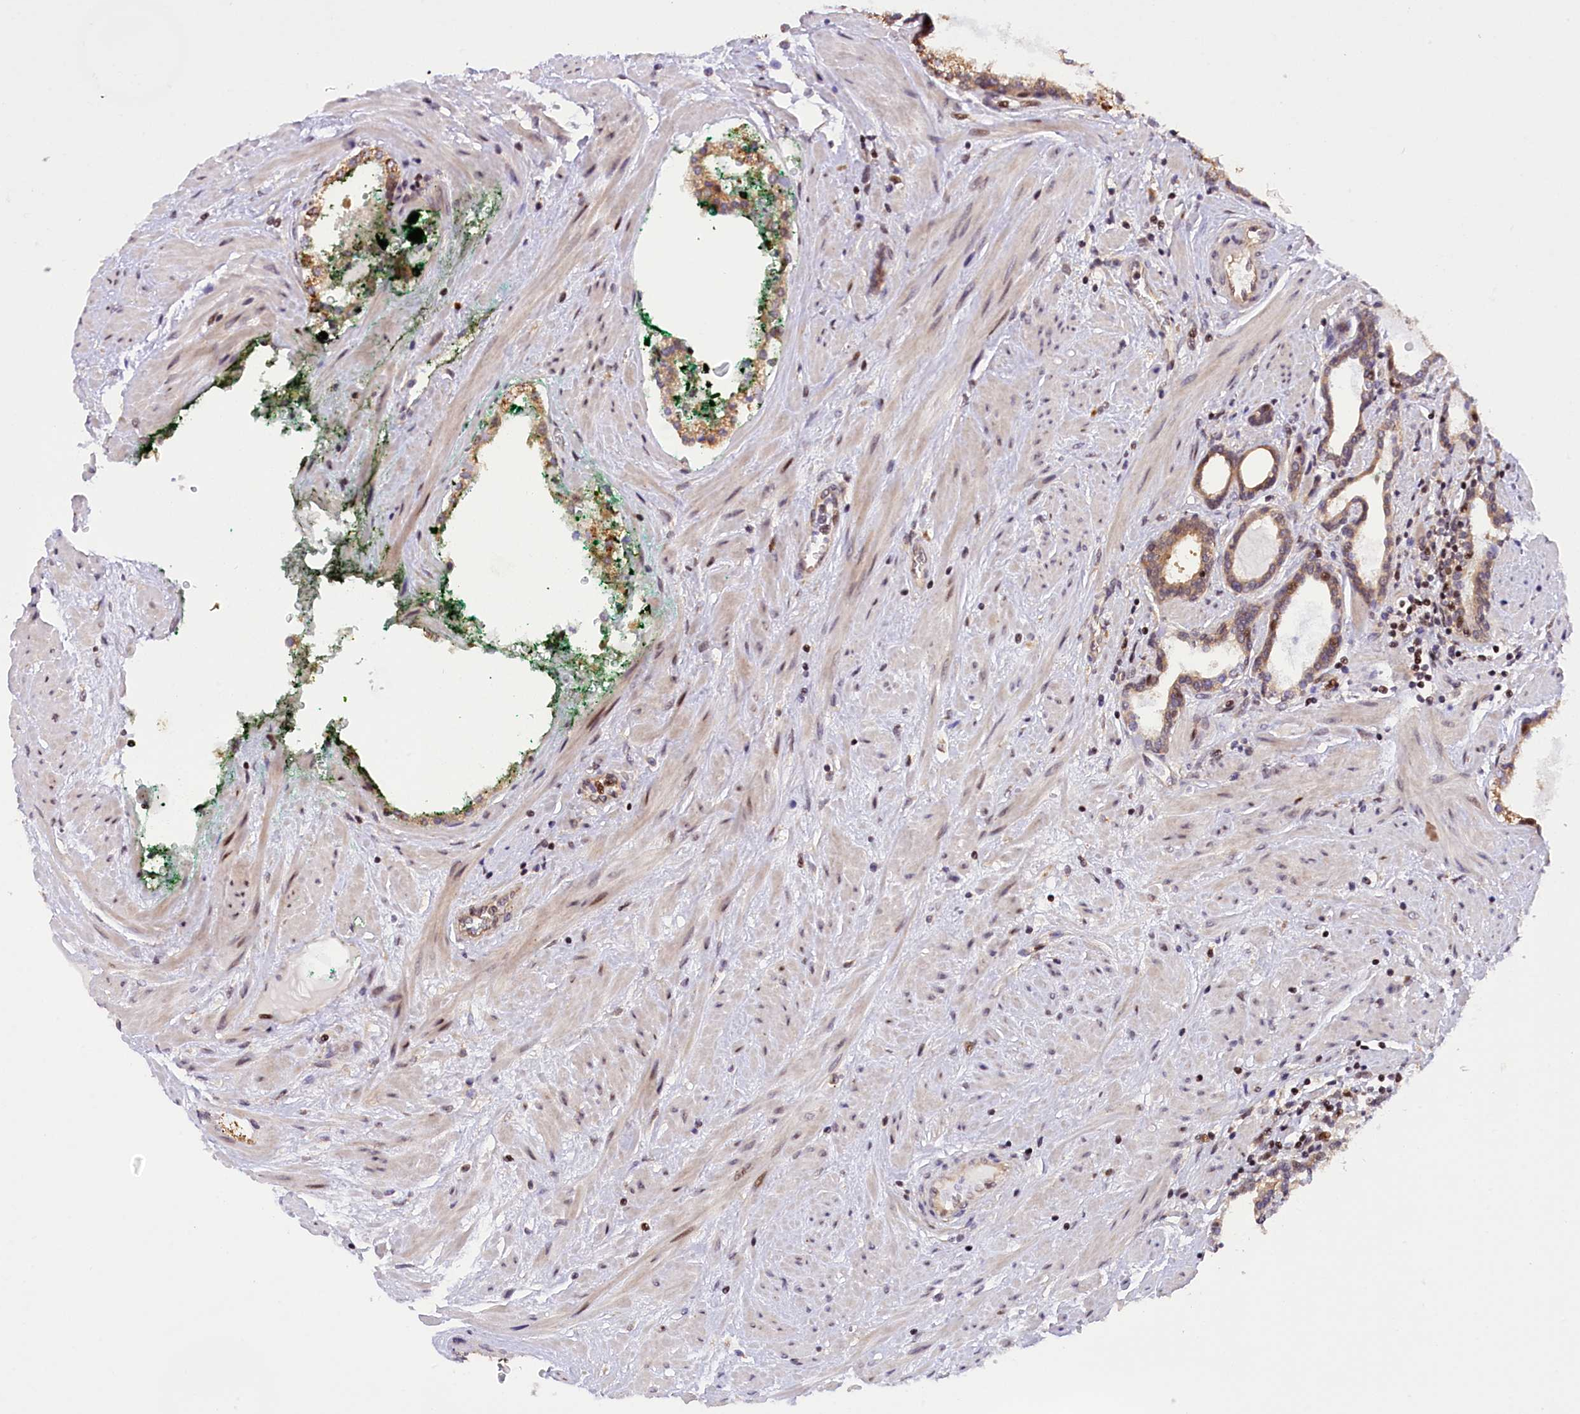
{"staining": {"intensity": "moderate", "quantity": "25%-75%", "location": "cytoplasmic/membranous"}, "tissue": "prostate cancer", "cell_type": "Tumor cells", "image_type": "cancer", "snomed": [{"axis": "morphology", "description": "Adenocarcinoma, High grade"}, {"axis": "topography", "description": "Prostate"}], "caption": "IHC micrograph of adenocarcinoma (high-grade) (prostate) stained for a protein (brown), which demonstrates medium levels of moderate cytoplasmic/membranous expression in approximately 25%-75% of tumor cells.", "gene": "SAMD4A", "patient": {"sex": "male", "age": 58}}